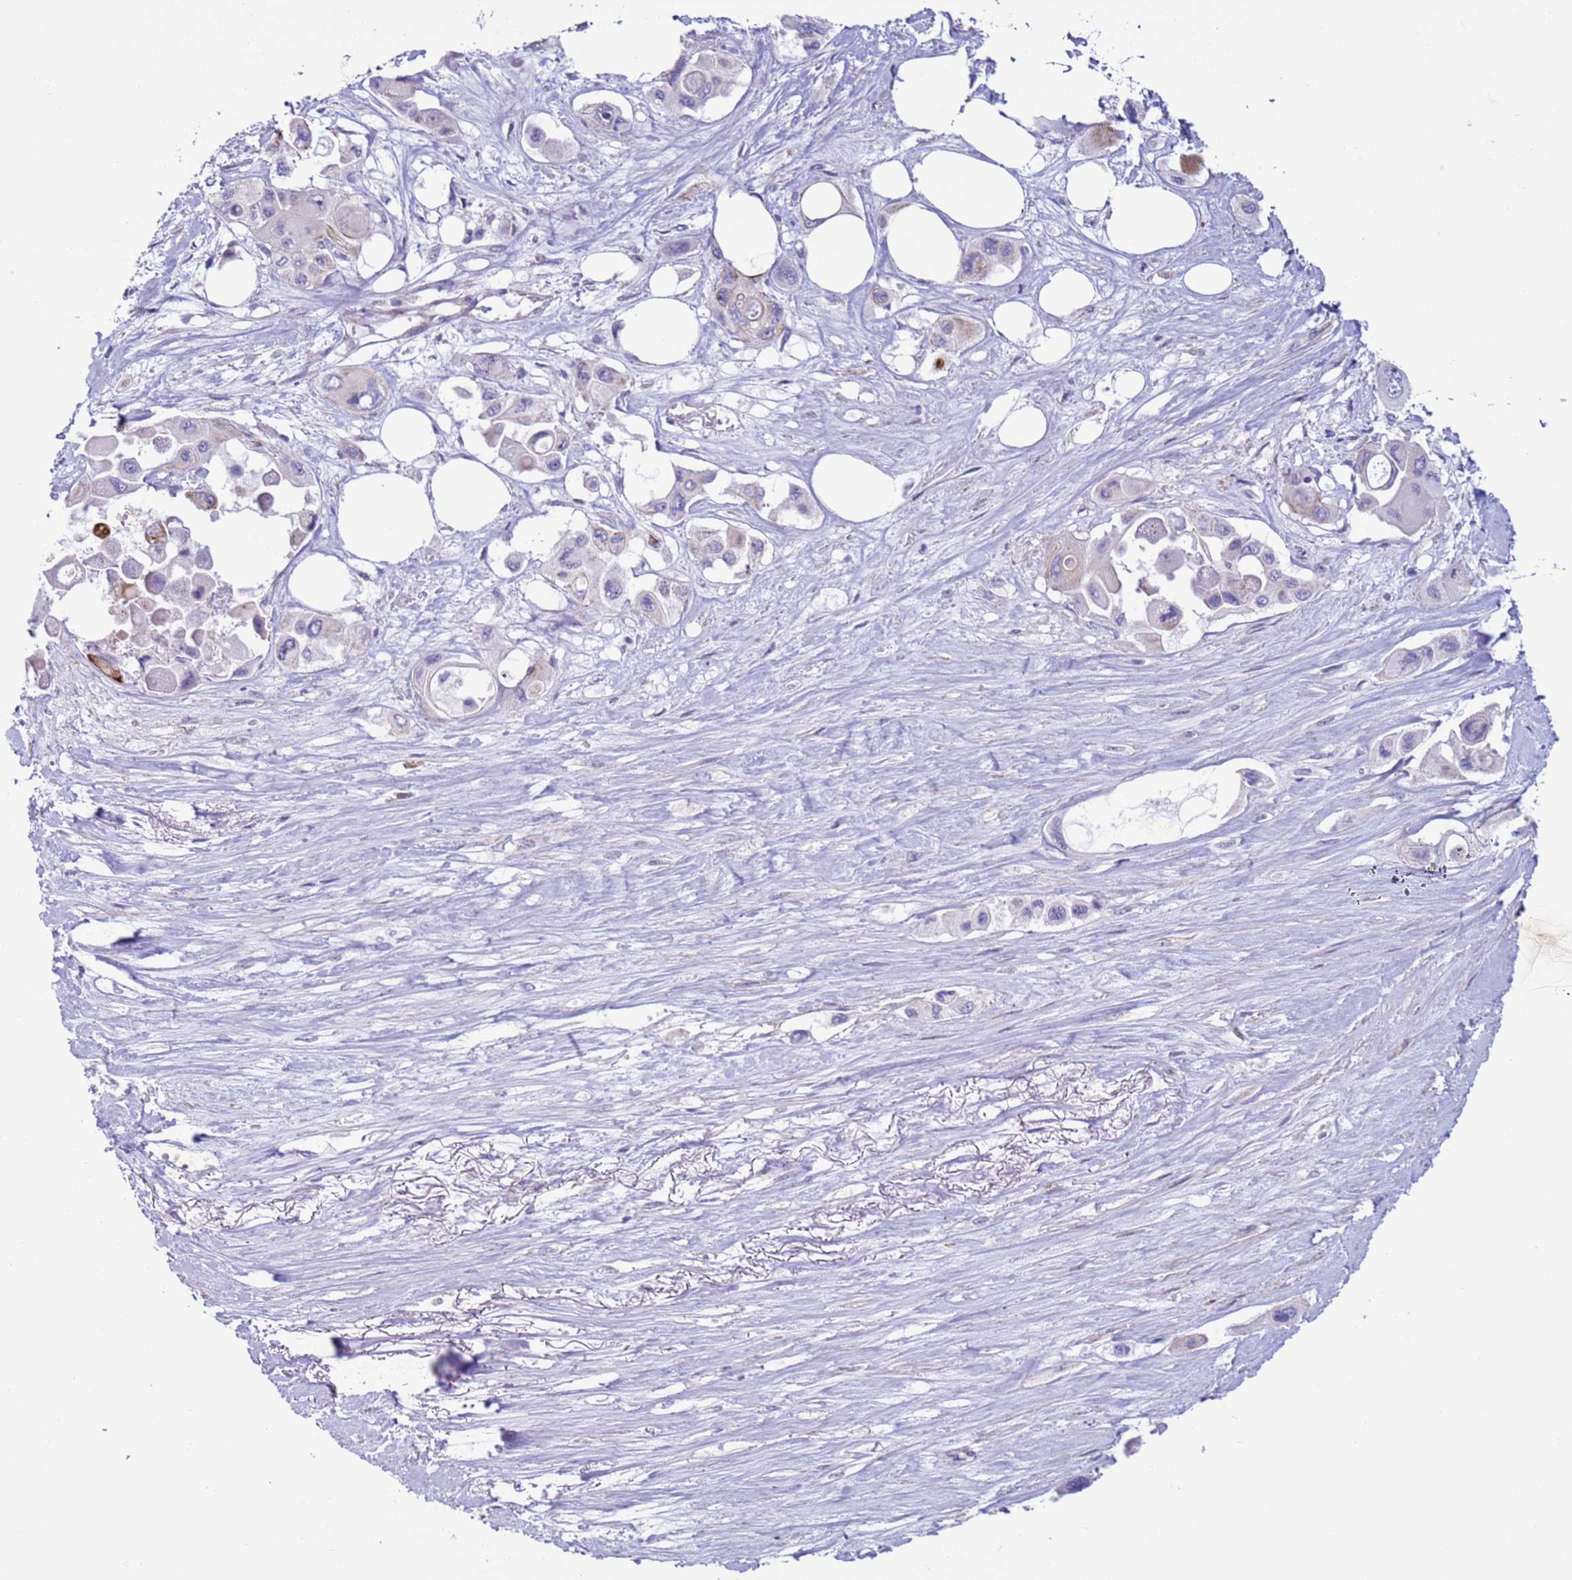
{"staining": {"intensity": "negative", "quantity": "none", "location": "none"}, "tissue": "pancreatic cancer", "cell_type": "Tumor cells", "image_type": "cancer", "snomed": [{"axis": "morphology", "description": "Adenocarcinoma, NOS"}, {"axis": "topography", "description": "Pancreas"}], "caption": "DAB immunohistochemical staining of human pancreatic adenocarcinoma shows no significant expression in tumor cells.", "gene": "HEATR1", "patient": {"sex": "male", "age": 92}}